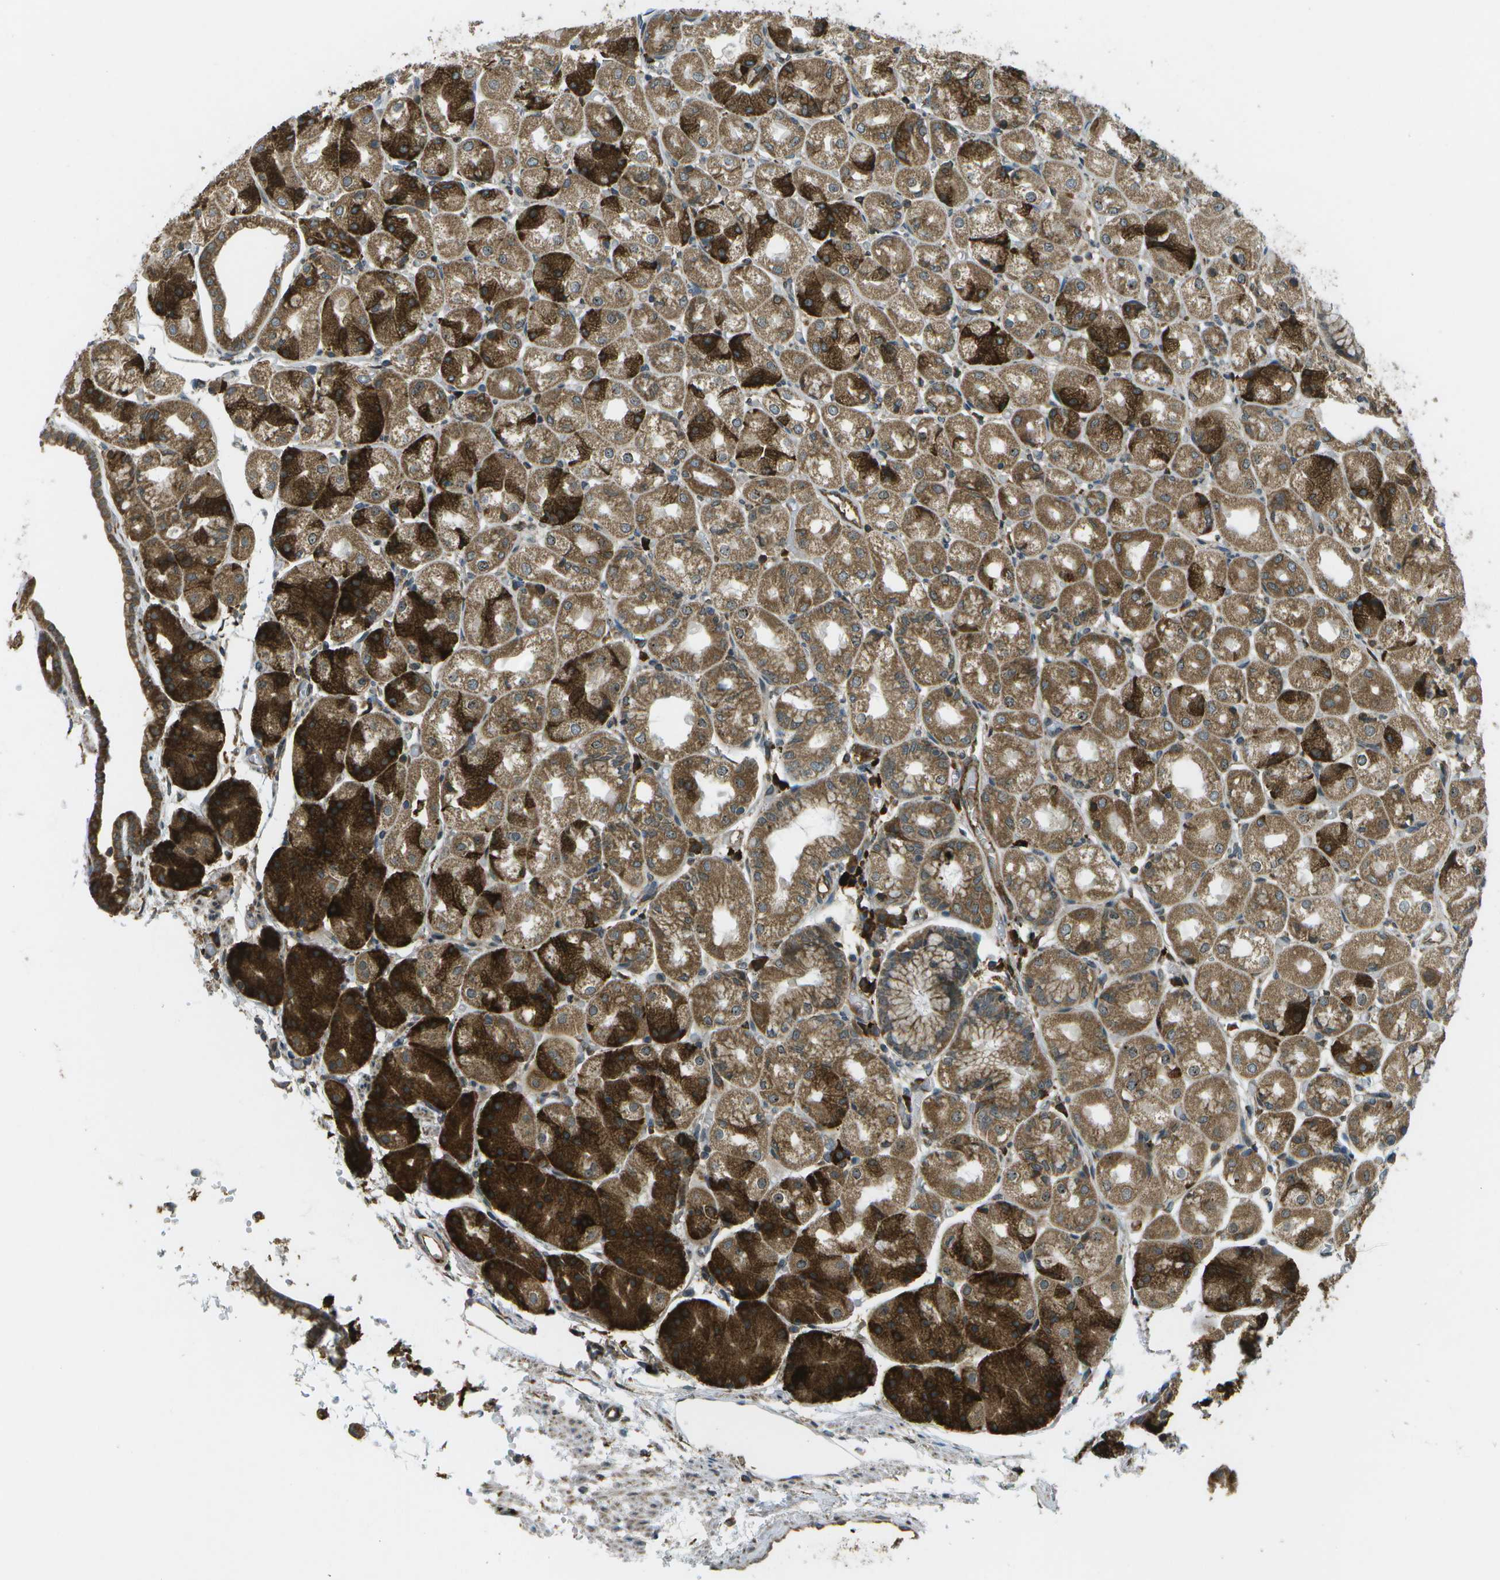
{"staining": {"intensity": "strong", "quantity": ">75%", "location": "cytoplasmic/membranous"}, "tissue": "stomach", "cell_type": "Glandular cells", "image_type": "normal", "snomed": [{"axis": "morphology", "description": "Normal tissue, NOS"}, {"axis": "topography", "description": "Stomach, upper"}], "caption": "The micrograph reveals immunohistochemical staining of normal stomach. There is strong cytoplasmic/membranous staining is seen in about >75% of glandular cells.", "gene": "USP30", "patient": {"sex": "male", "age": 72}}